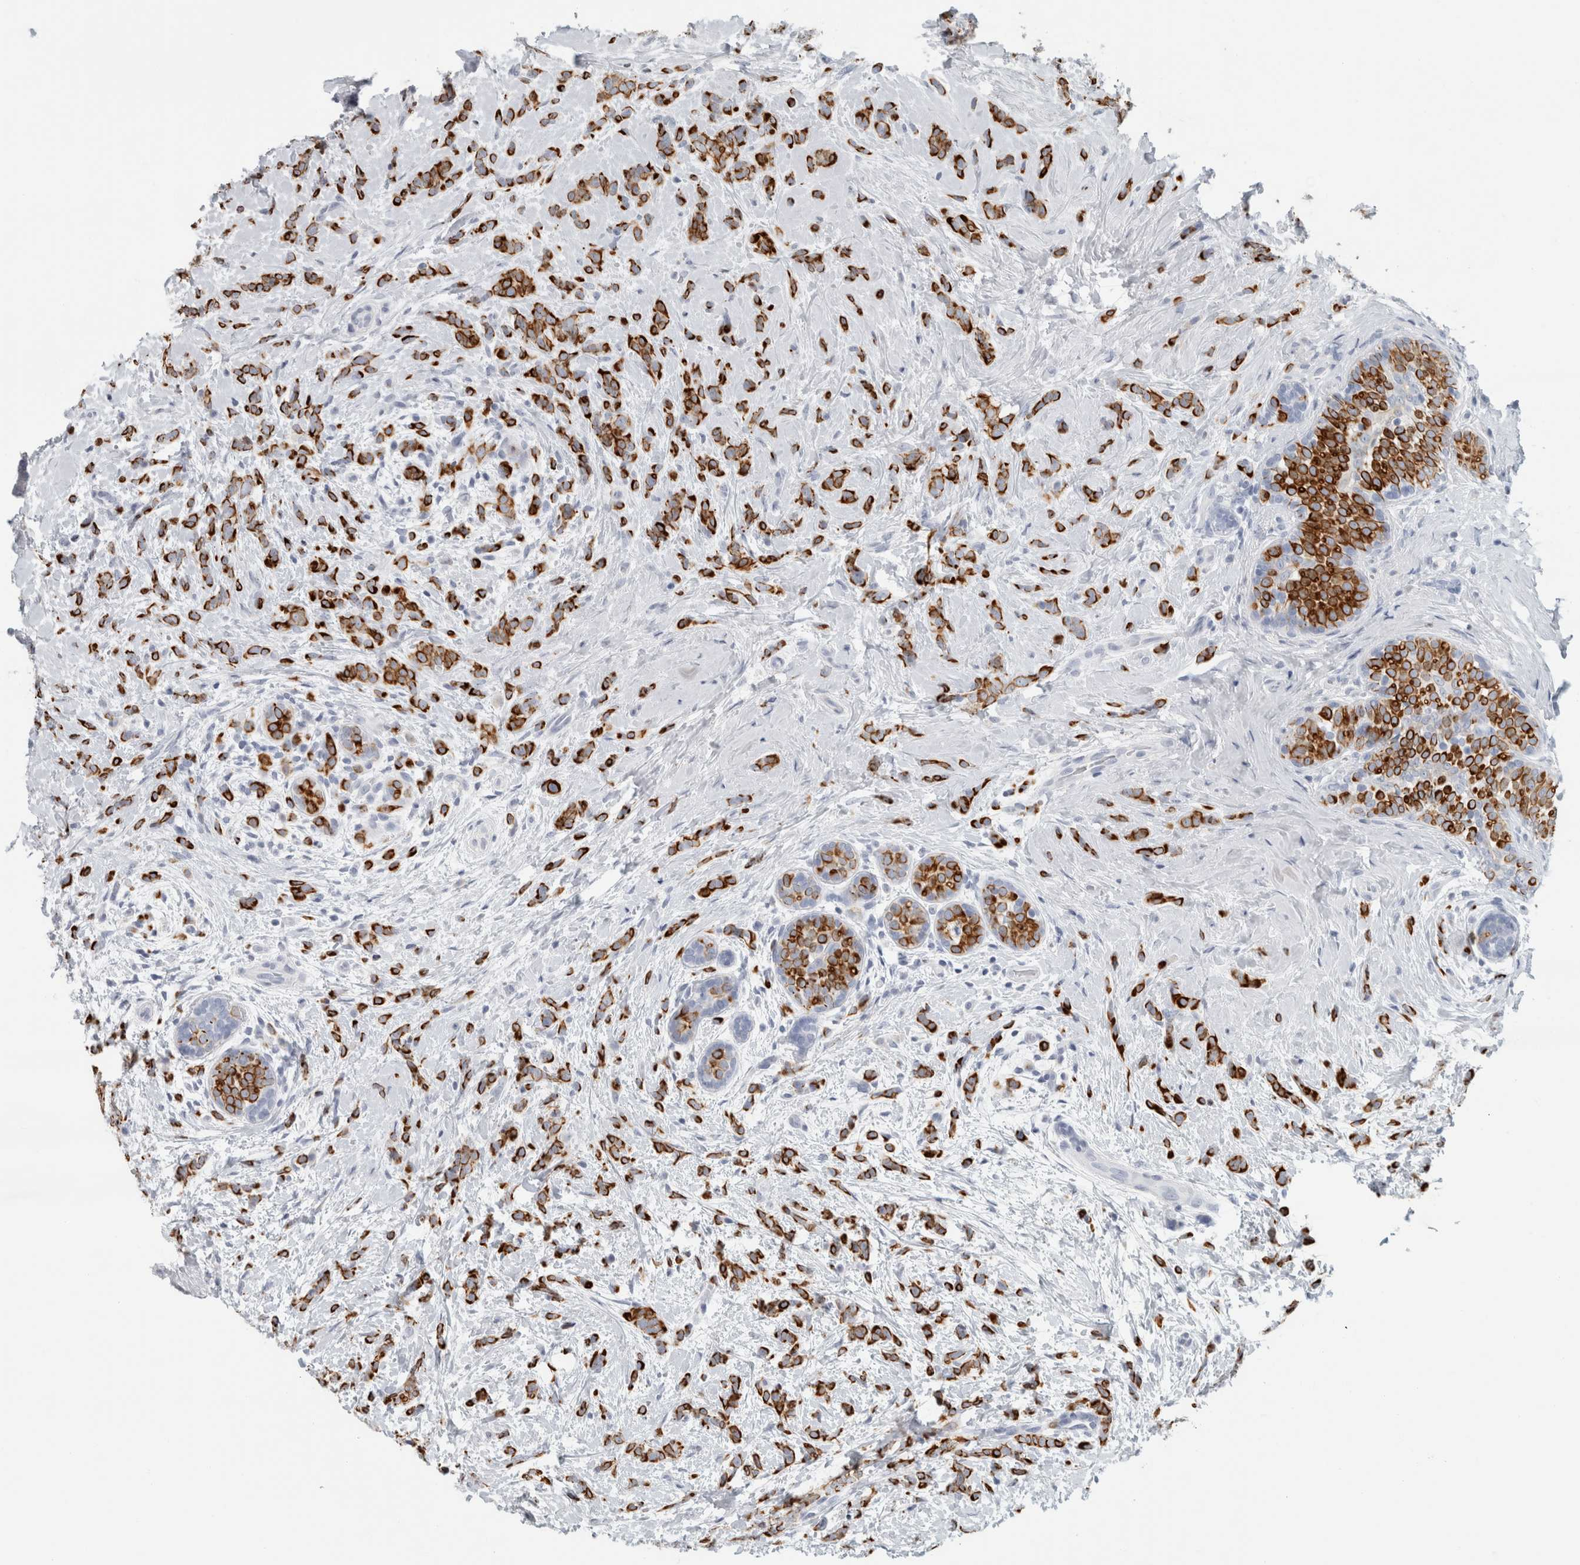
{"staining": {"intensity": "strong", "quantity": ">75%", "location": "cytoplasmic/membranous"}, "tissue": "breast cancer", "cell_type": "Tumor cells", "image_type": "cancer", "snomed": [{"axis": "morphology", "description": "Lobular carcinoma, in situ"}, {"axis": "morphology", "description": "Lobular carcinoma"}, {"axis": "topography", "description": "Breast"}], "caption": "IHC (DAB) staining of human breast cancer (lobular carcinoma in situ) reveals strong cytoplasmic/membranous protein positivity in about >75% of tumor cells. Using DAB (brown) and hematoxylin (blue) stains, captured at high magnification using brightfield microscopy.", "gene": "SLC28A3", "patient": {"sex": "female", "age": 41}}